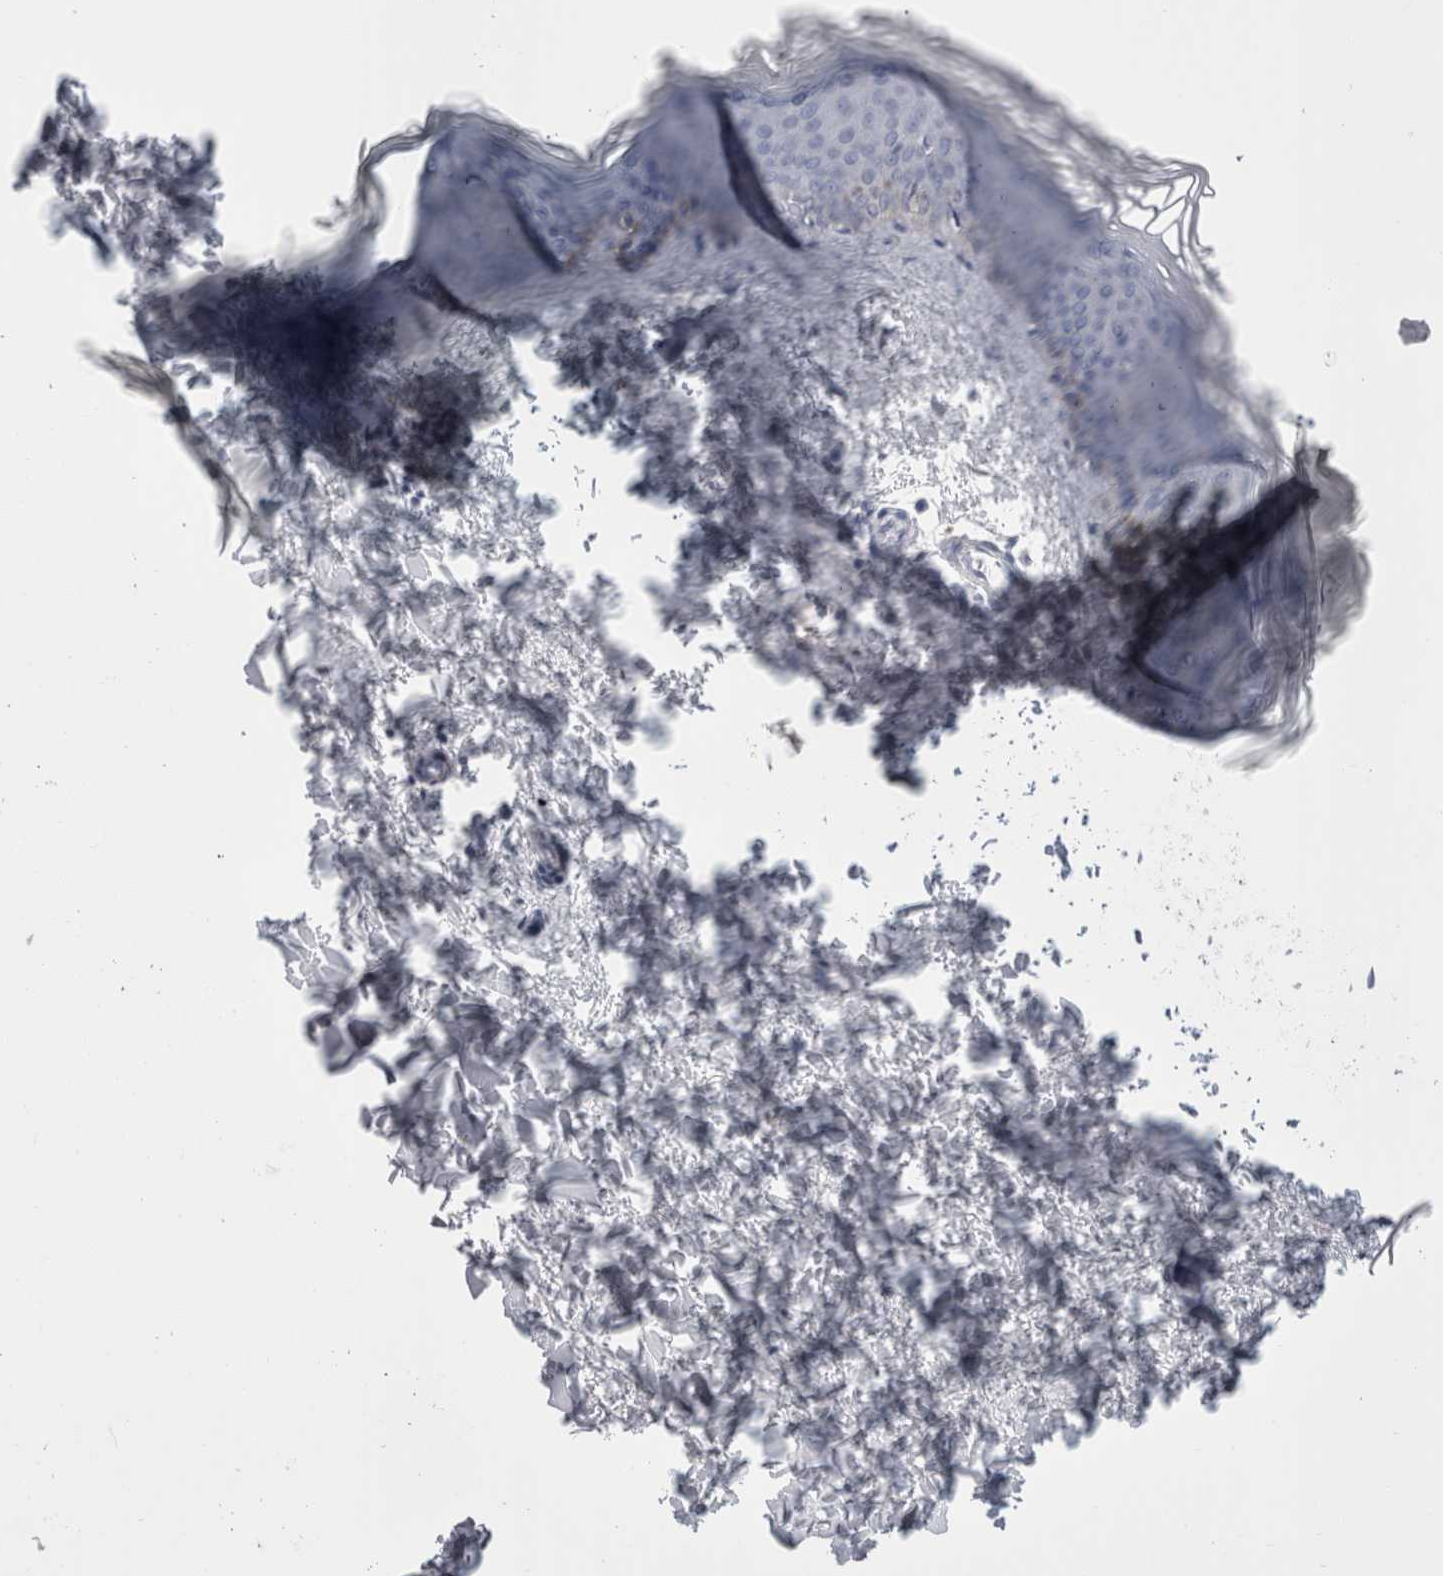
{"staining": {"intensity": "negative", "quantity": "none", "location": "none"}, "tissue": "skin", "cell_type": "Fibroblasts", "image_type": "normal", "snomed": [{"axis": "morphology", "description": "Normal tissue, NOS"}, {"axis": "topography", "description": "Skin"}], "caption": "A high-resolution micrograph shows IHC staining of normal skin, which reveals no significant expression in fibroblasts.", "gene": "AFMID", "patient": {"sex": "female", "age": 27}}